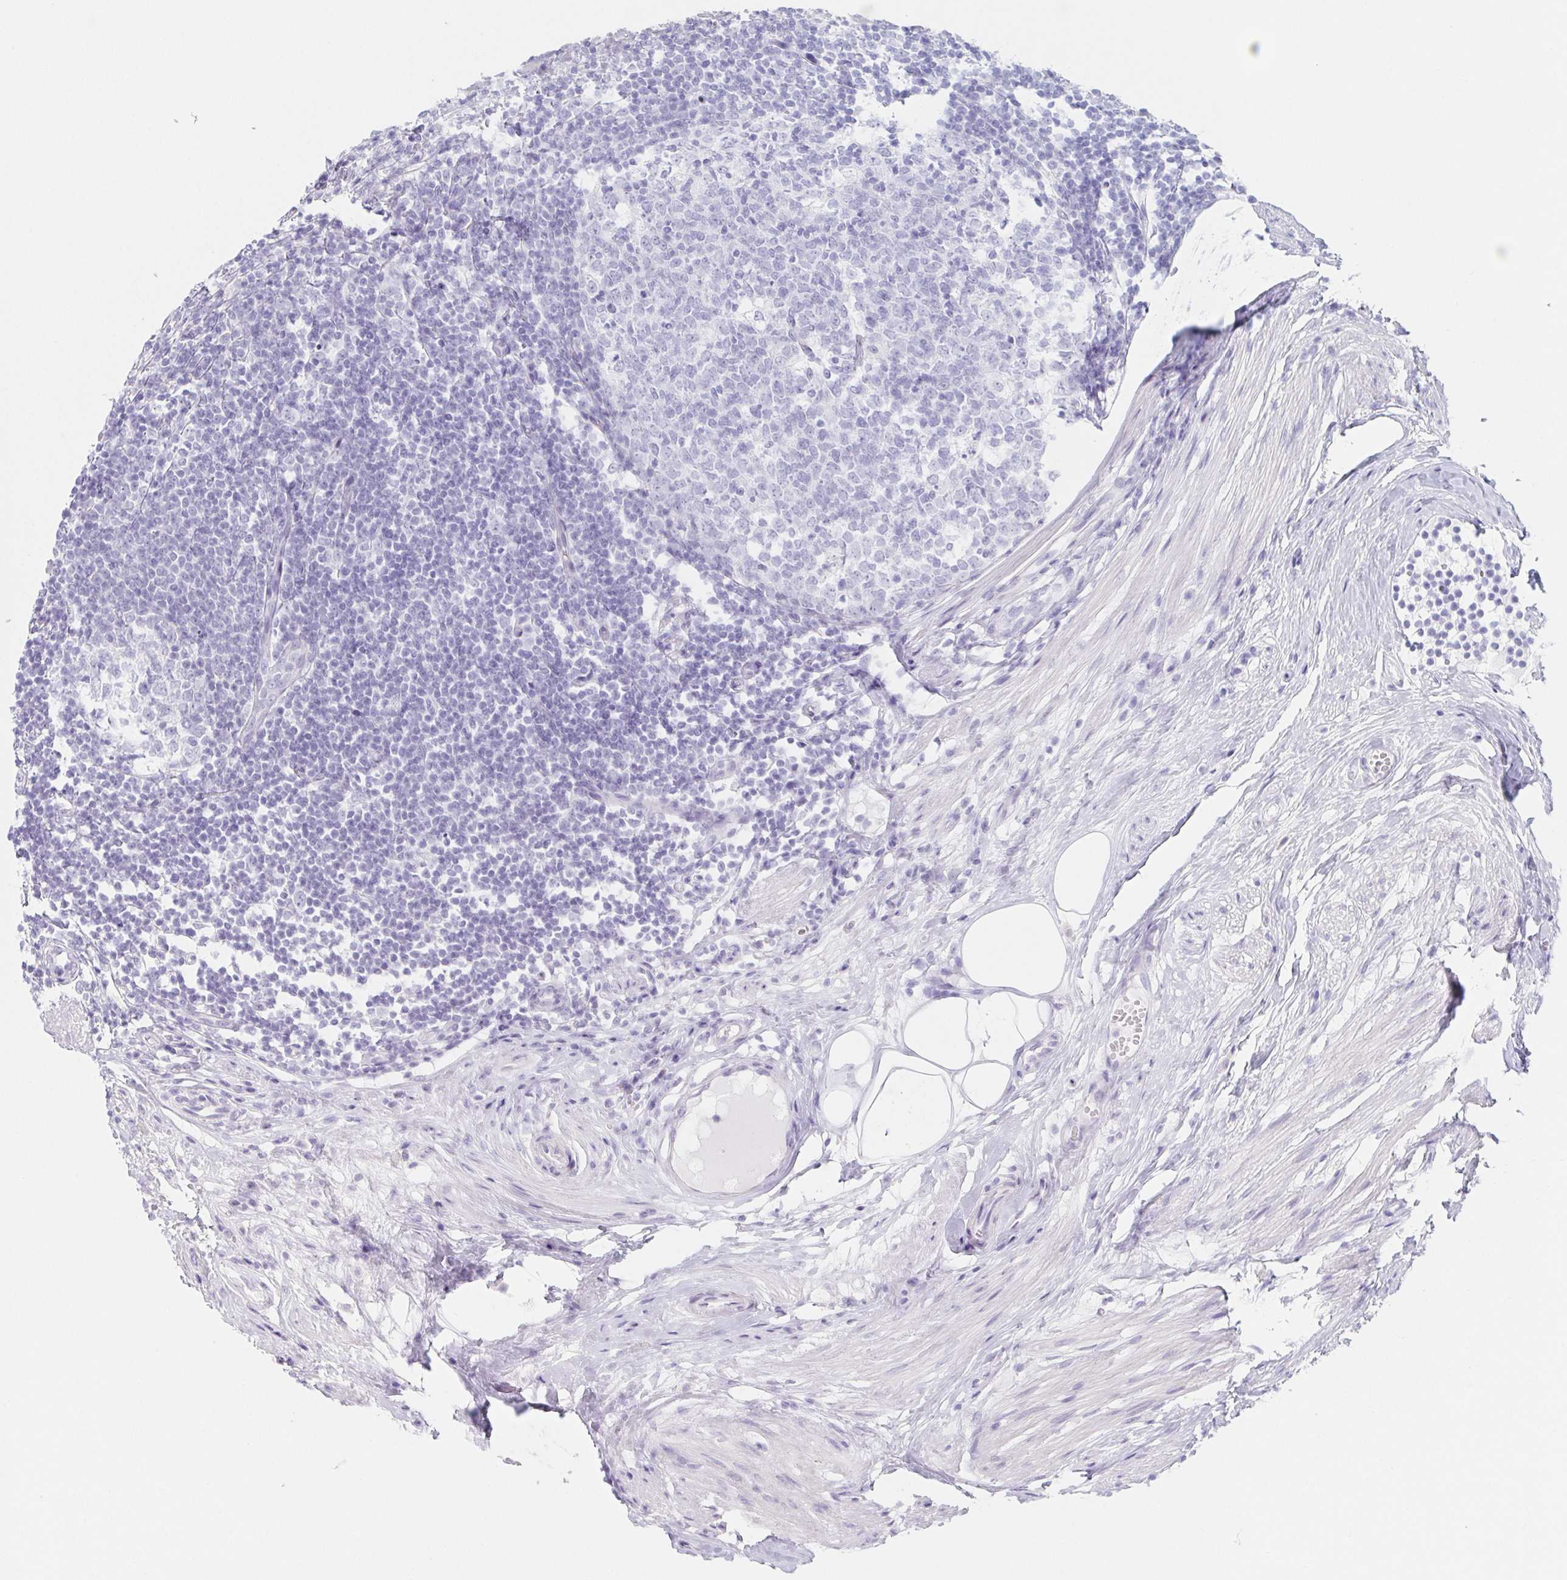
{"staining": {"intensity": "negative", "quantity": "none", "location": "none"}, "tissue": "appendix", "cell_type": "Glandular cells", "image_type": "normal", "snomed": [{"axis": "morphology", "description": "Normal tissue, NOS"}, {"axis": "topography", "description": "Appendix"}], "caption": "This image is of benign appendix stained with immunohistochemistry (IHC) to label a protein in brown with the nuclei are counter-stained blue. There is no staining in glandular cells.", "gene": "HDGFL1", "patient": {"sex": "female", "age": 56}}